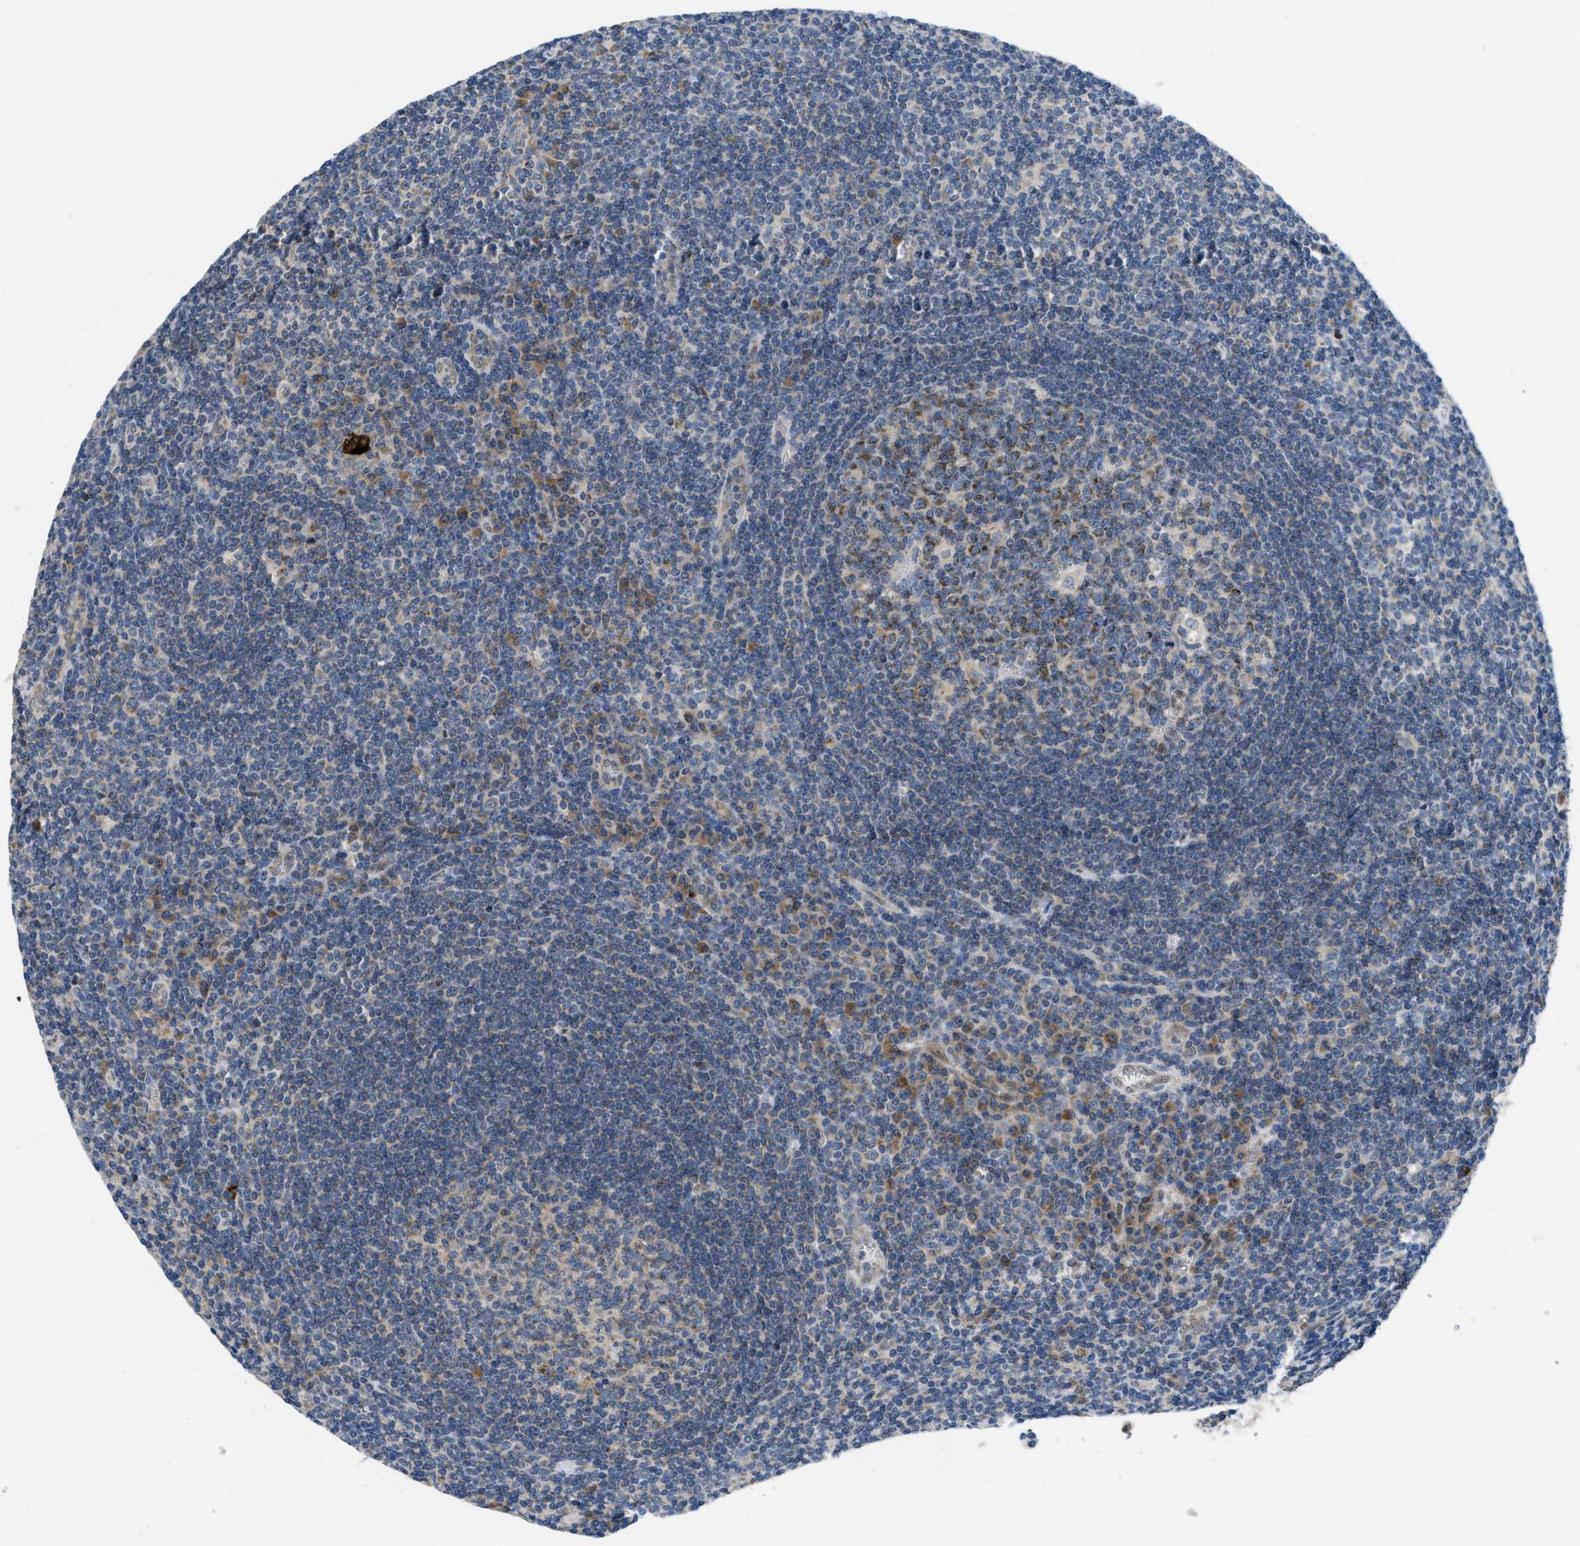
{"staining": {"intensity": "moderate", "quantity": "25%-75%", "location": "cytoplasmic/membranous"}, "tissue": "tonsil", "cell_type": "Germinal center cells", "image_type": "normal", "snomed": [{"axis": "morphology", "description": "Normal tissue, NOS"}, {"axis": "topography", "description": "Tonsil"}], "caption": "Protein staining demonstrates moderate cytoplasmic/membranous expression in approximately 25%-75% of germinal center cells in benign tonsil. The protein is stained brown, and the nuclei are stained in blue (DAB (3,3'-diaminobenzidine) IHC with brightfield microscopy, high magnification).", "gene": "PNKD", "patient": {"sex": "male", "age": 37}}